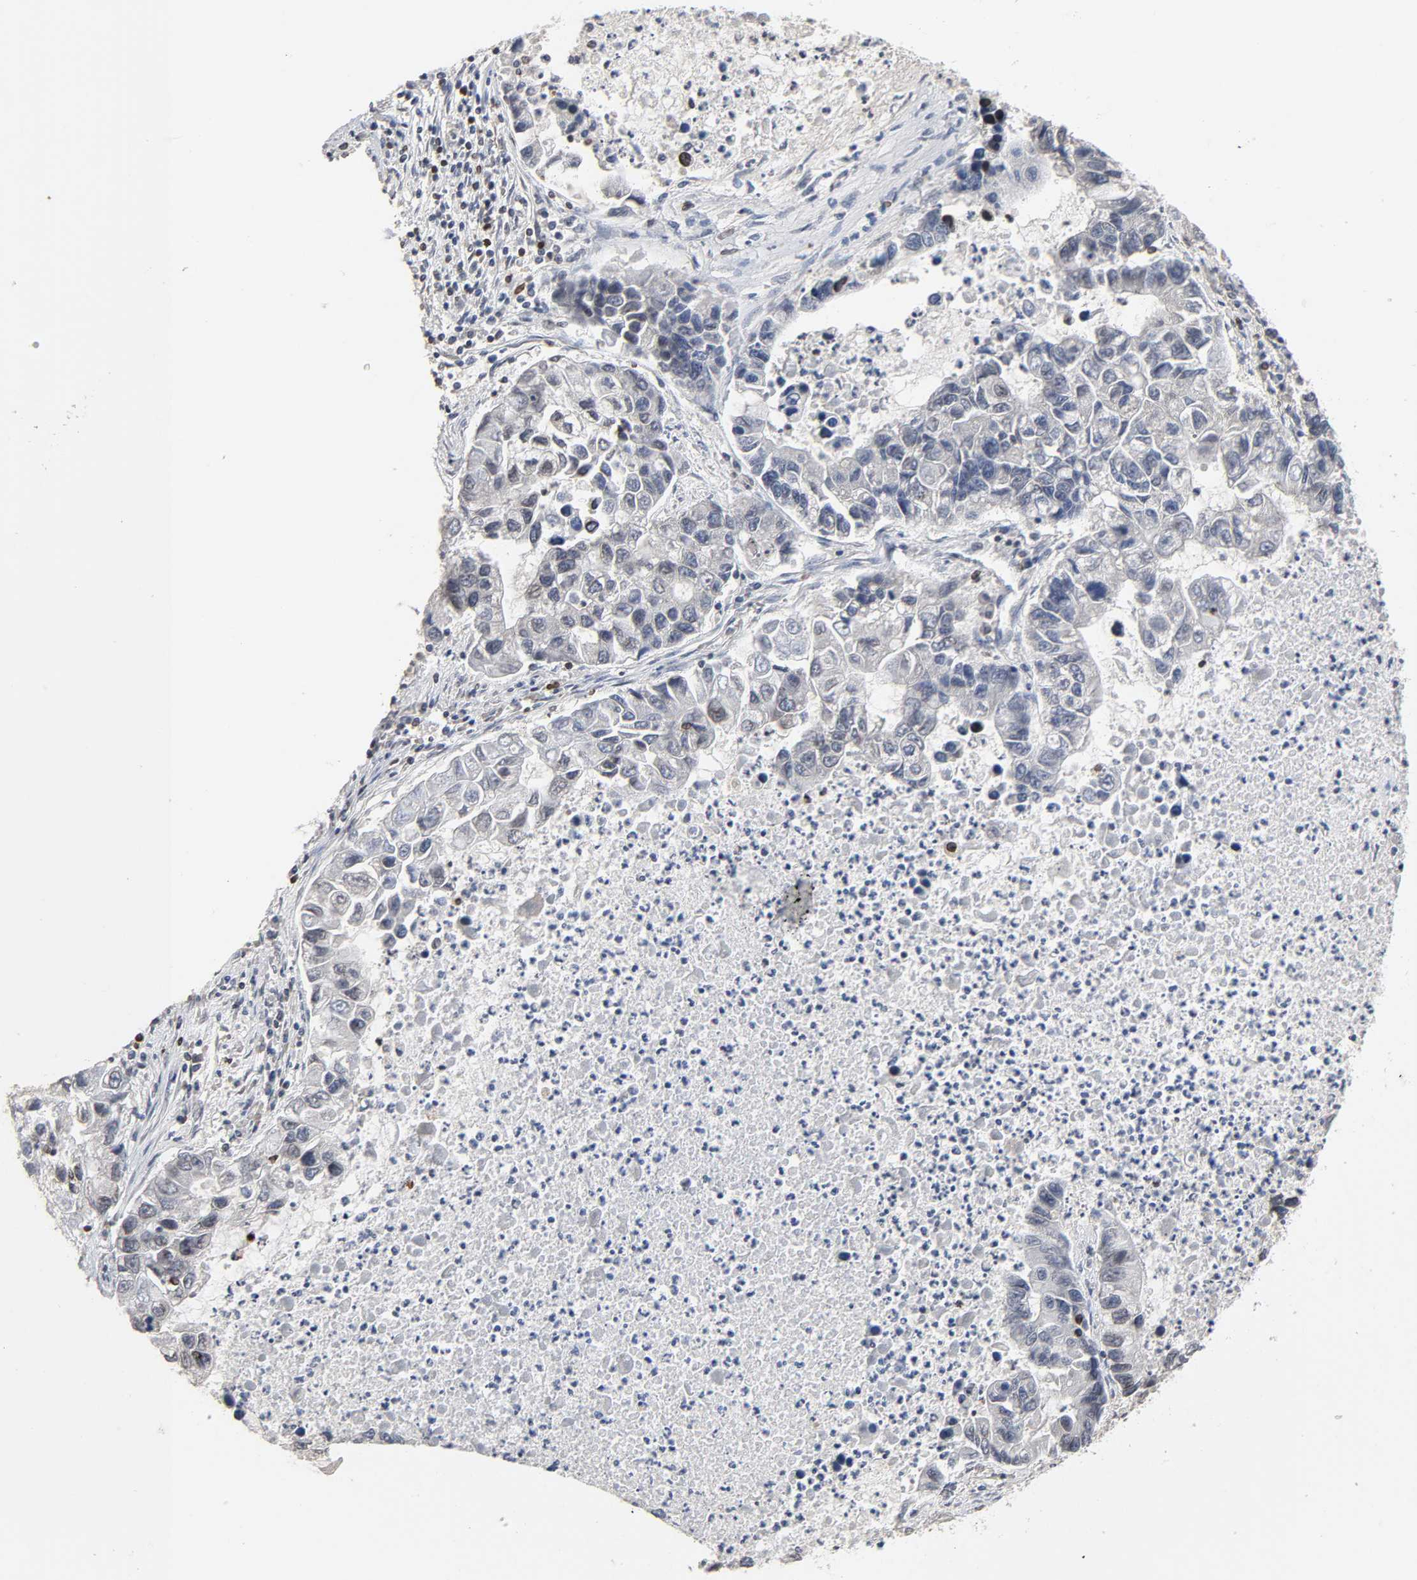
{"staining": {"intensity": "negative", "quantity": "none", "location": "none"}, "tissue": "lung cancer", "cell_type": "Tumor cells", "image_type": "cancer", "snomed": [{"axis": "morphology", "description": "Adenocarcinoma, NOS"}, {"axis": "topography", "description": "Lung"}], "caption": "IHC micrograph of neoplastic tissue: adenocarcinoma (lung) stained with DAB demonstrates no significant protein expression in tumor cells. (DAB (3,3'-diaminobenzidine) immunohistochemistry (IHC) with hematoxylin counter stain).", "gene": "HDLBP", "patient": {"sex": "female", "age": 51}}